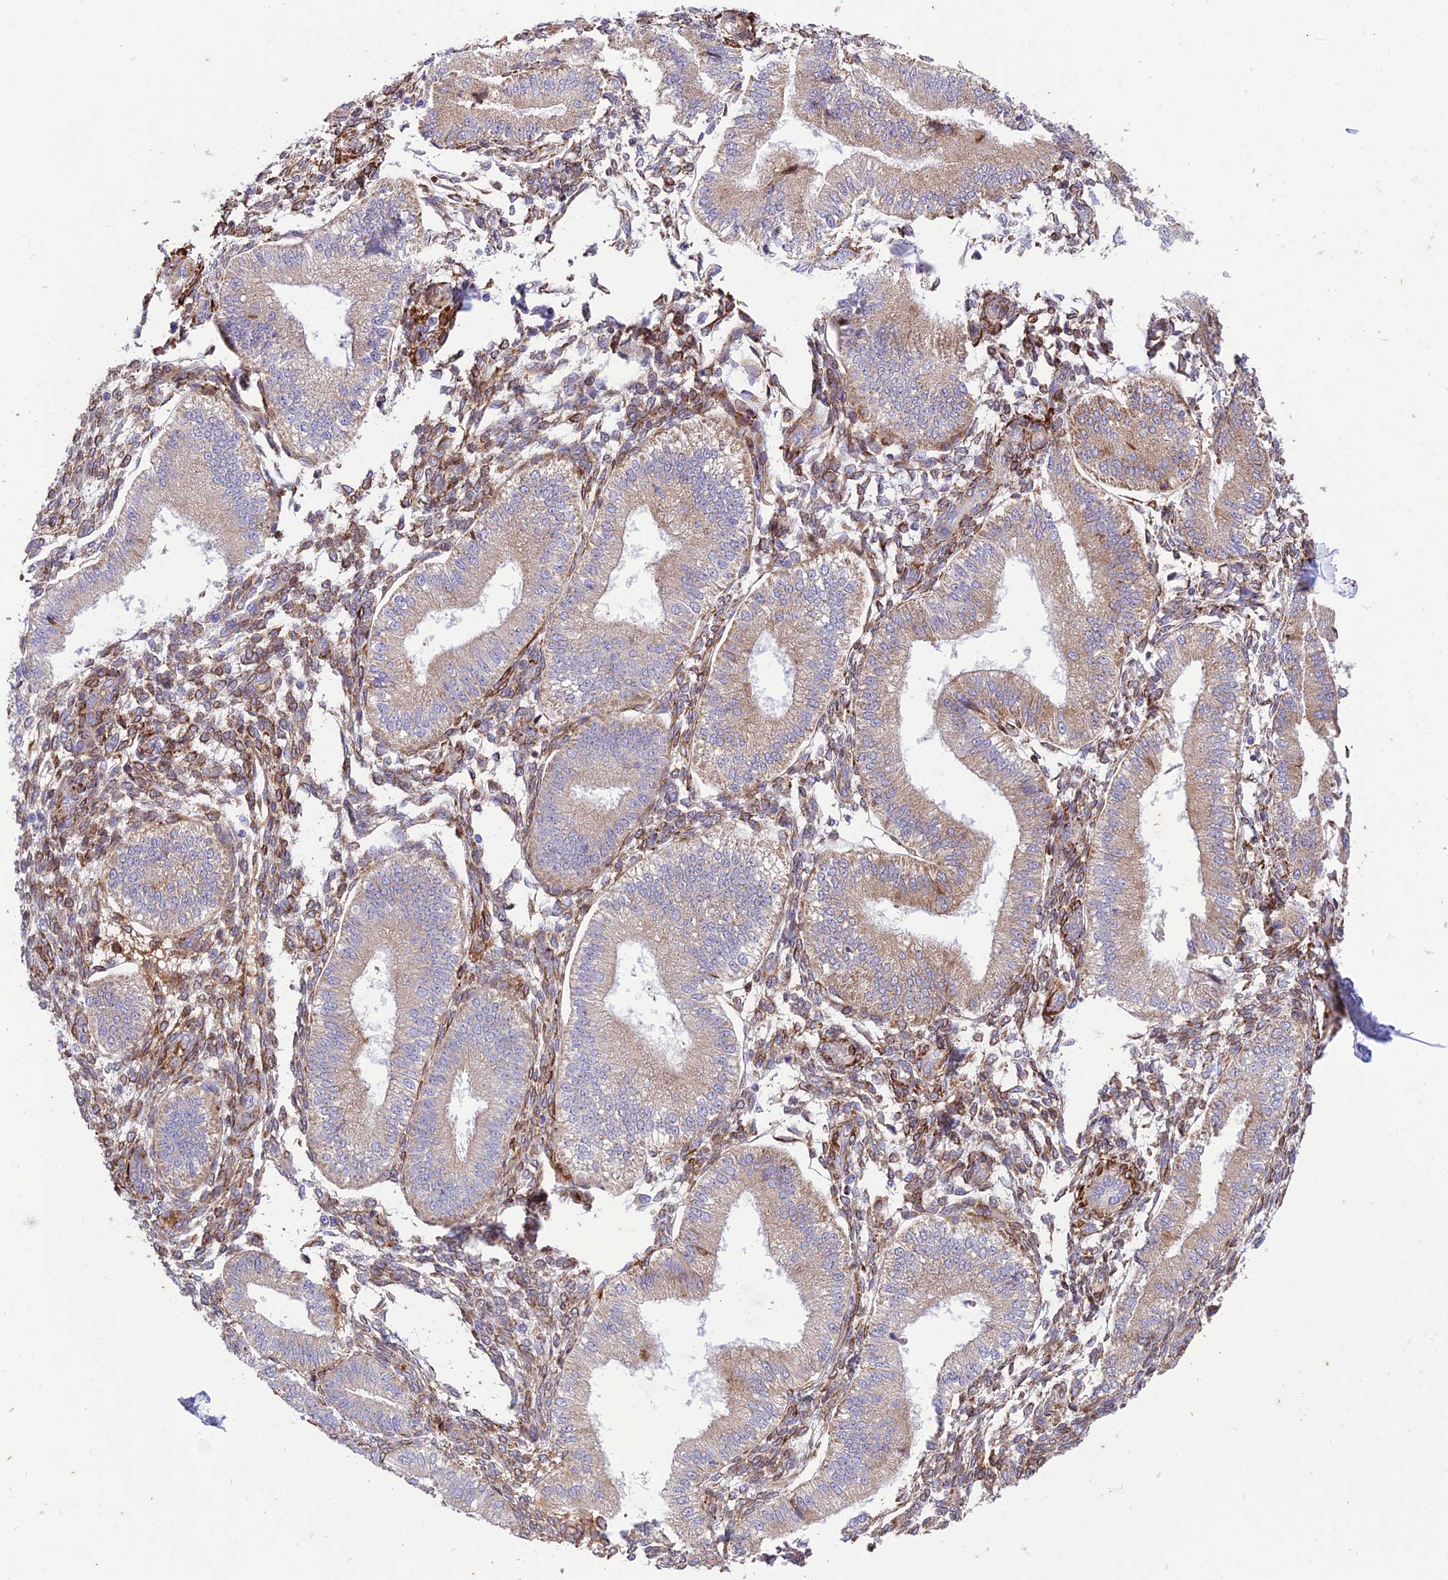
{"staining": {"intensity": "moderate", "quantity": ">75%", "location": "cytoplasmic/membranous"}, "tissue": "endometrium", "cell_type": "Cells in endometrial stroma", "image_type": "normal", "snomed": [{"axis": "morphology", "description": "Normal tissue, NOS"}, {"axis": "topography", "description": "Endometrium"}], "caption": "This image demonstrates IHC staining of normal human endometrium, with medium moderate cytoplasmic/membranous staining in approximately >75% of cells in endometrial stroma.", "gene": "RCN3", "patient": {"sex": "female", "age": 39}}